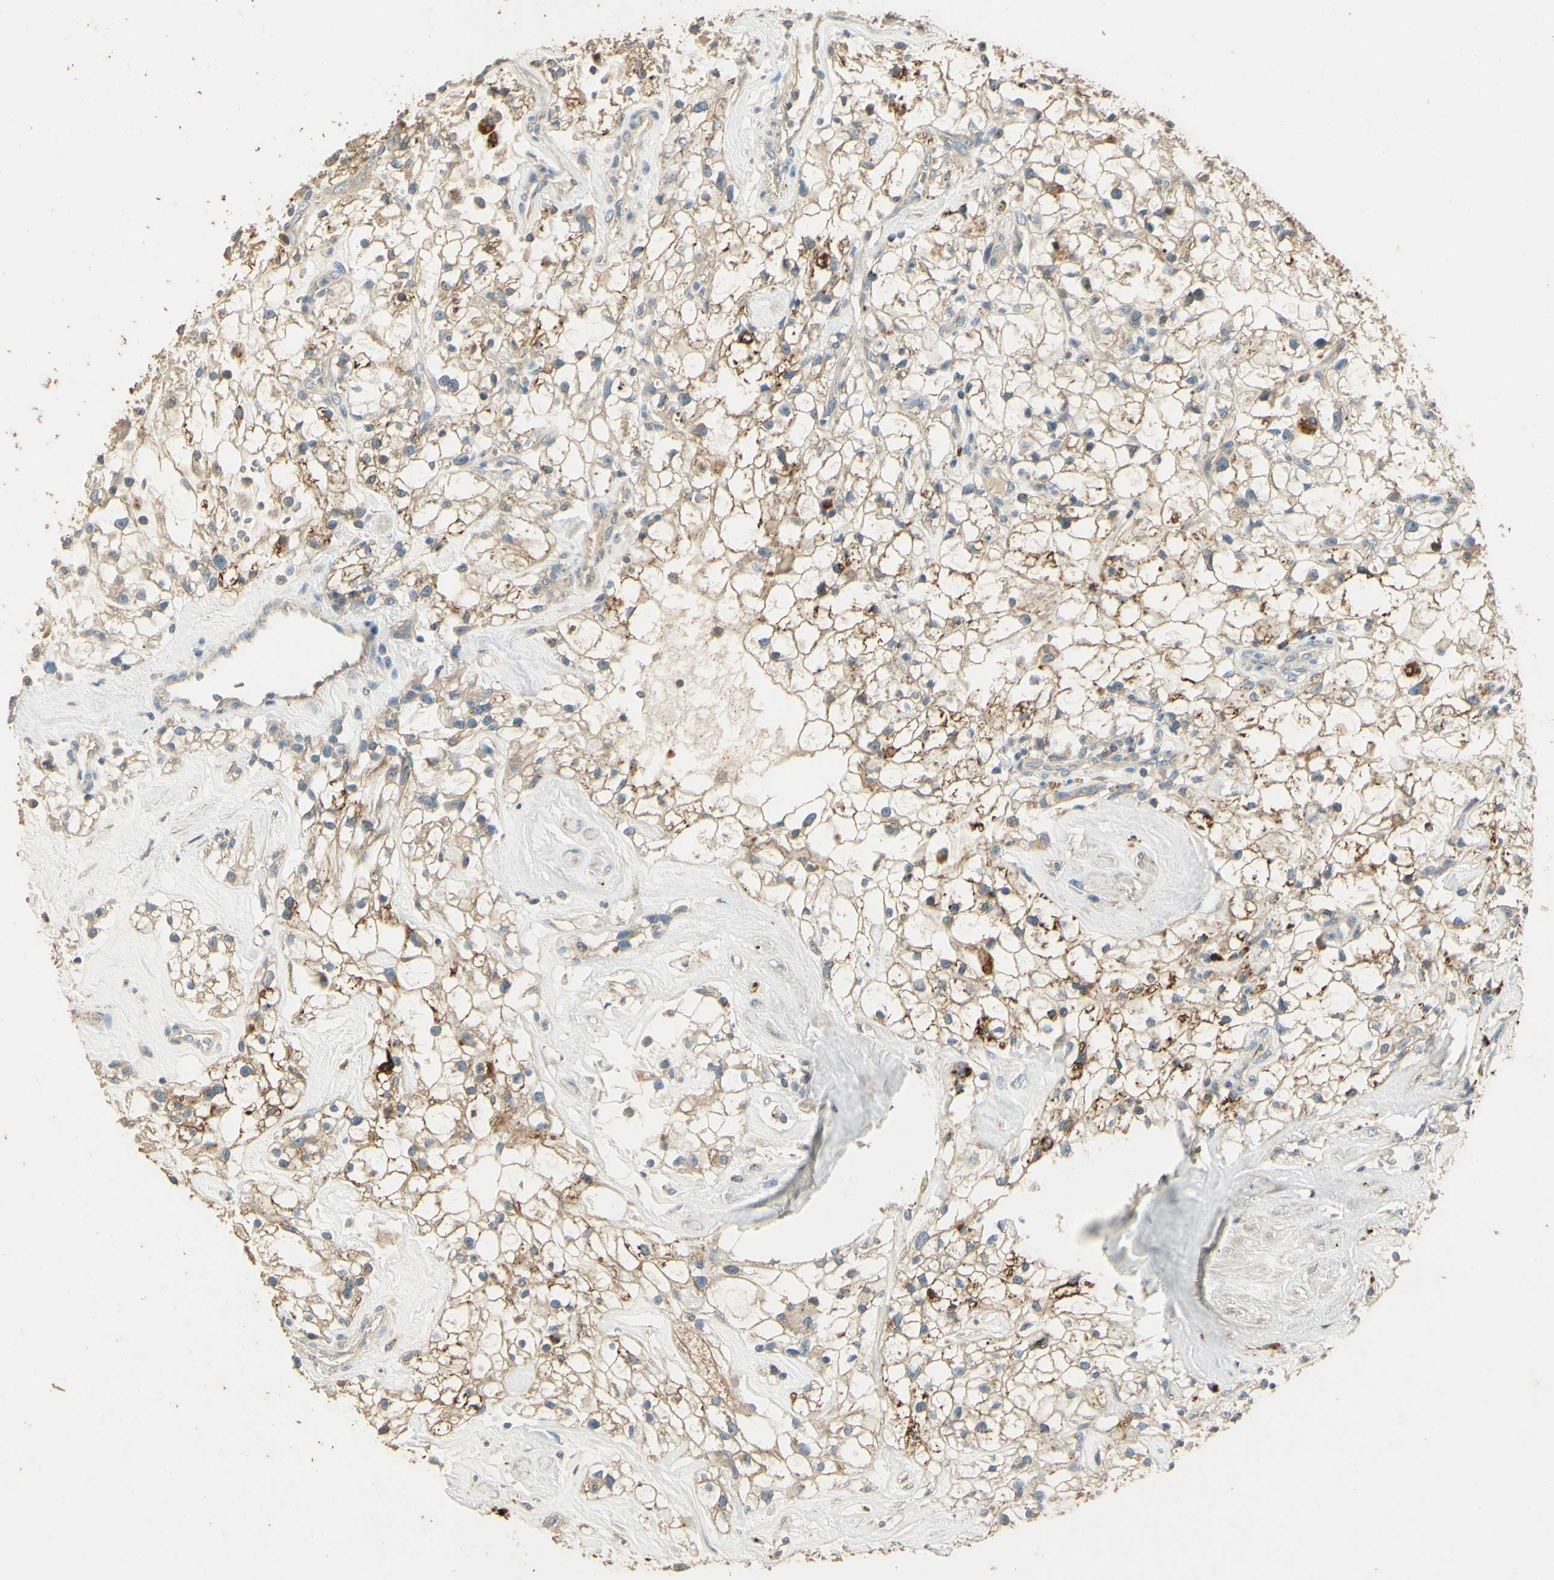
{"staining": {"intensity": "moderate", "quantity": ">75%", "location": "cytoplasmic/membranous"}, "tissue": "renal cancer", "cell_type": "Tumor cells", "image_type": "cancer", "snomed": [{"axis": "morphology", "description": "Adenocarcinoma, NOS"}, {"axis": "topography", "description": "Kidney"}], "caption": "This image exhibits adenocarcinoma (renal) stained with immunohistochemistry to label a protein in brown. The cytoplasmic/membranous of tumor cells show moderate positivity for the protein. Nuclei are counter-stained blue.", "gene": "ARHGEF17", "patient": {"sex": "female", "age": 60}}